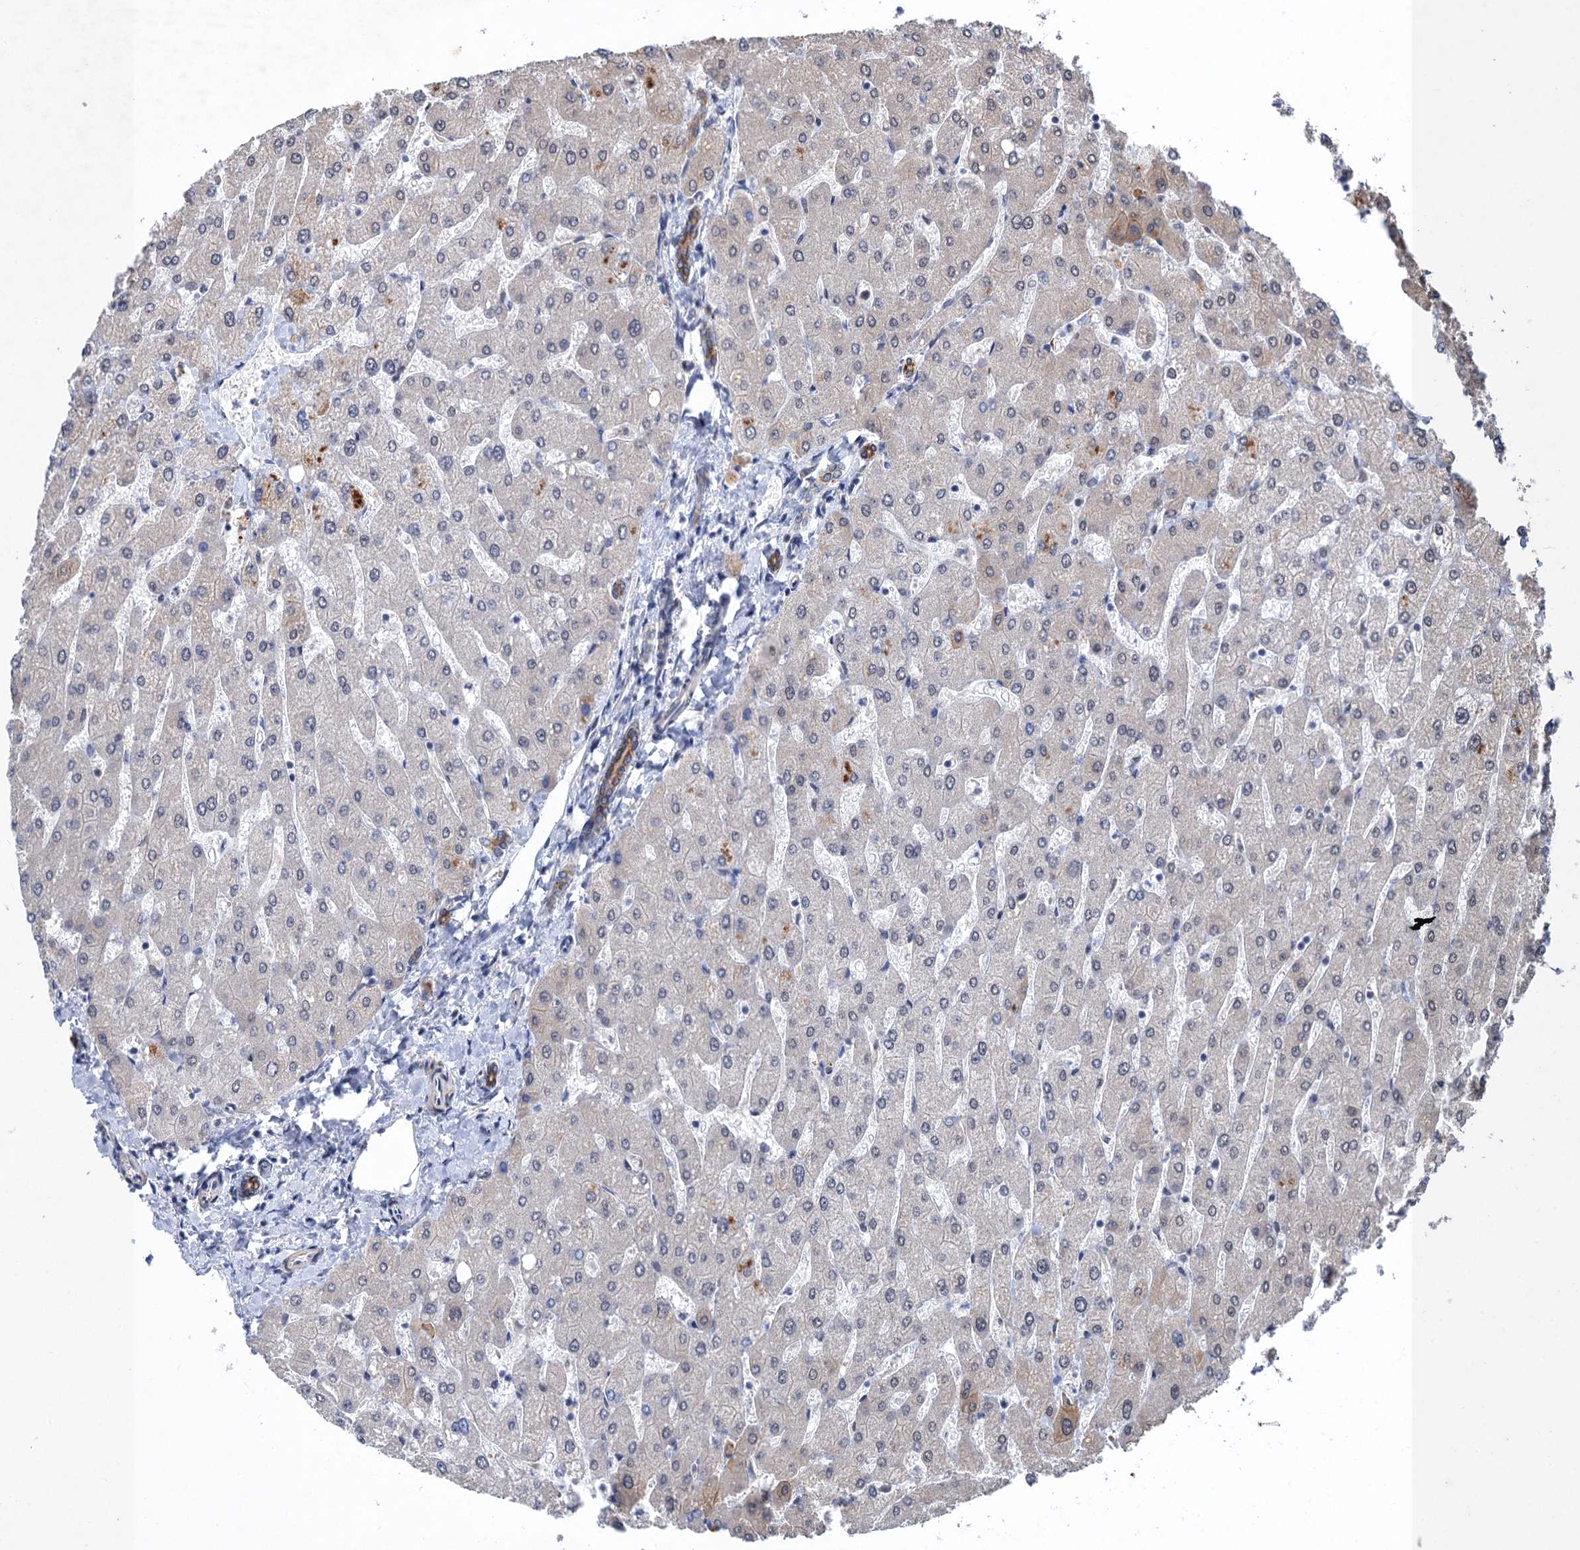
{"staining": {"intensity": "strong", "quantity": "25%-75%", "location": "cytoplasmic/membranous"}, "tissue": "liver", "cell_type": "Cholangiocytes", "image_type": "normal", "snomed": [{"axis": "morphology", "description": "Normal tissue, NOS"}, {"axis": "topography", "description": "Liver"}], "caption": "Liver stained for a protein demonstrates strong cytoplasmic/membranous positivity in cholangiocytes. The staining was performed using DAB, with brown indicating positive protein expression. Nuclei are stained blue with hematoxylin.", "gene": "TTC31", "patient": {"sex": "male", "age": 55}}